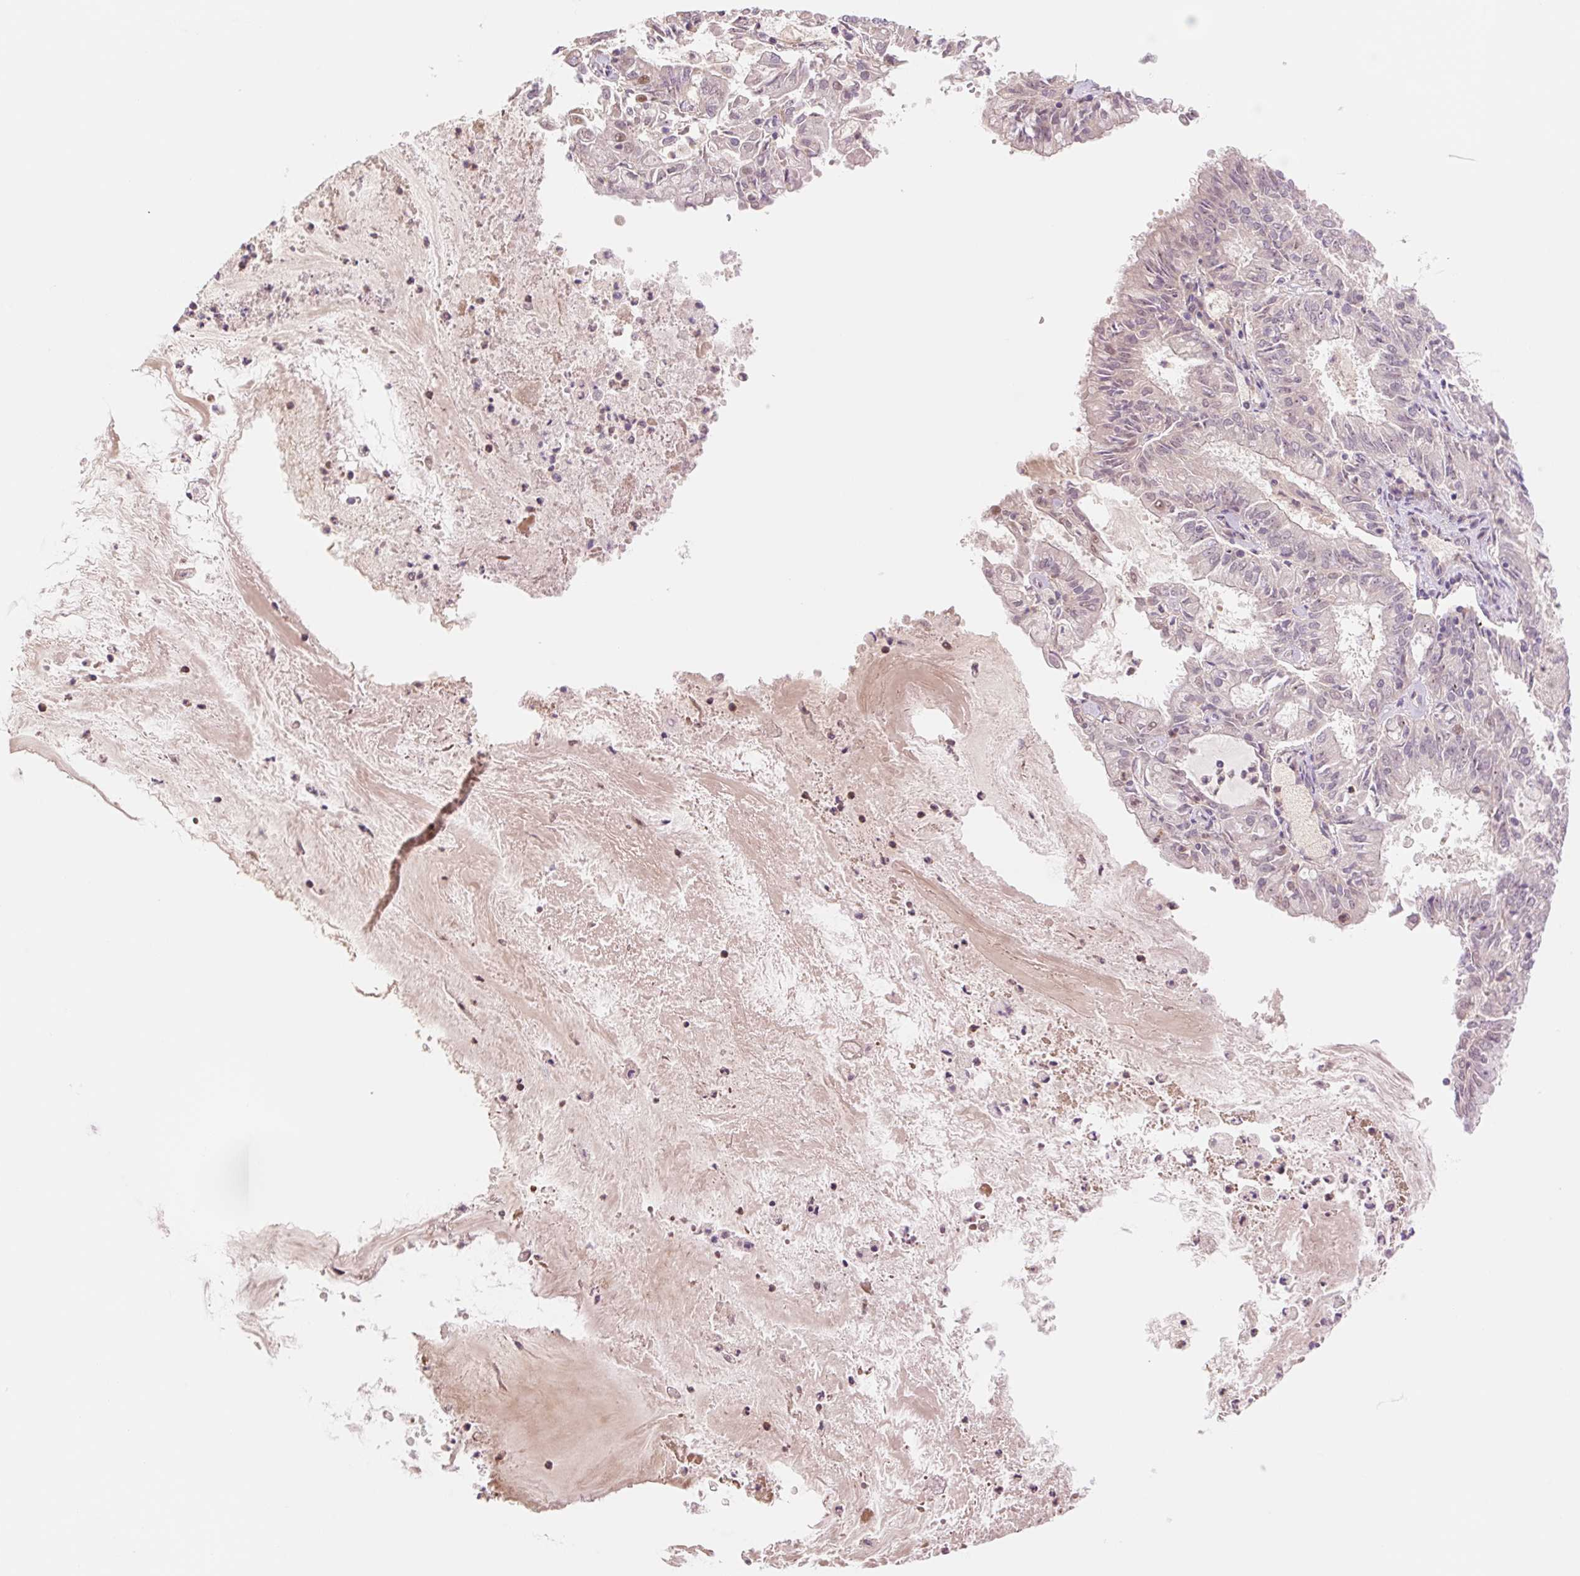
{"staining": {"intensity": "weak", "quantity": "25%-75%", "location": "nuclear"}, "tissue": "endometrial cancer", "cell_type": "Tumor cells", "image_type": "cancer", "snomed": [{"axis": "morphology", "description": "Adenocarcinoma, NOS"}, {"axis": "topography", "description": "Endometrium"}], "caption": "A brown stain shows weak nuclear staining of a protein in adenocarcinoma (endometrial) tumor cells.", "gene": "HEBP1", "patient": {"sex": "female", "age": 57}}